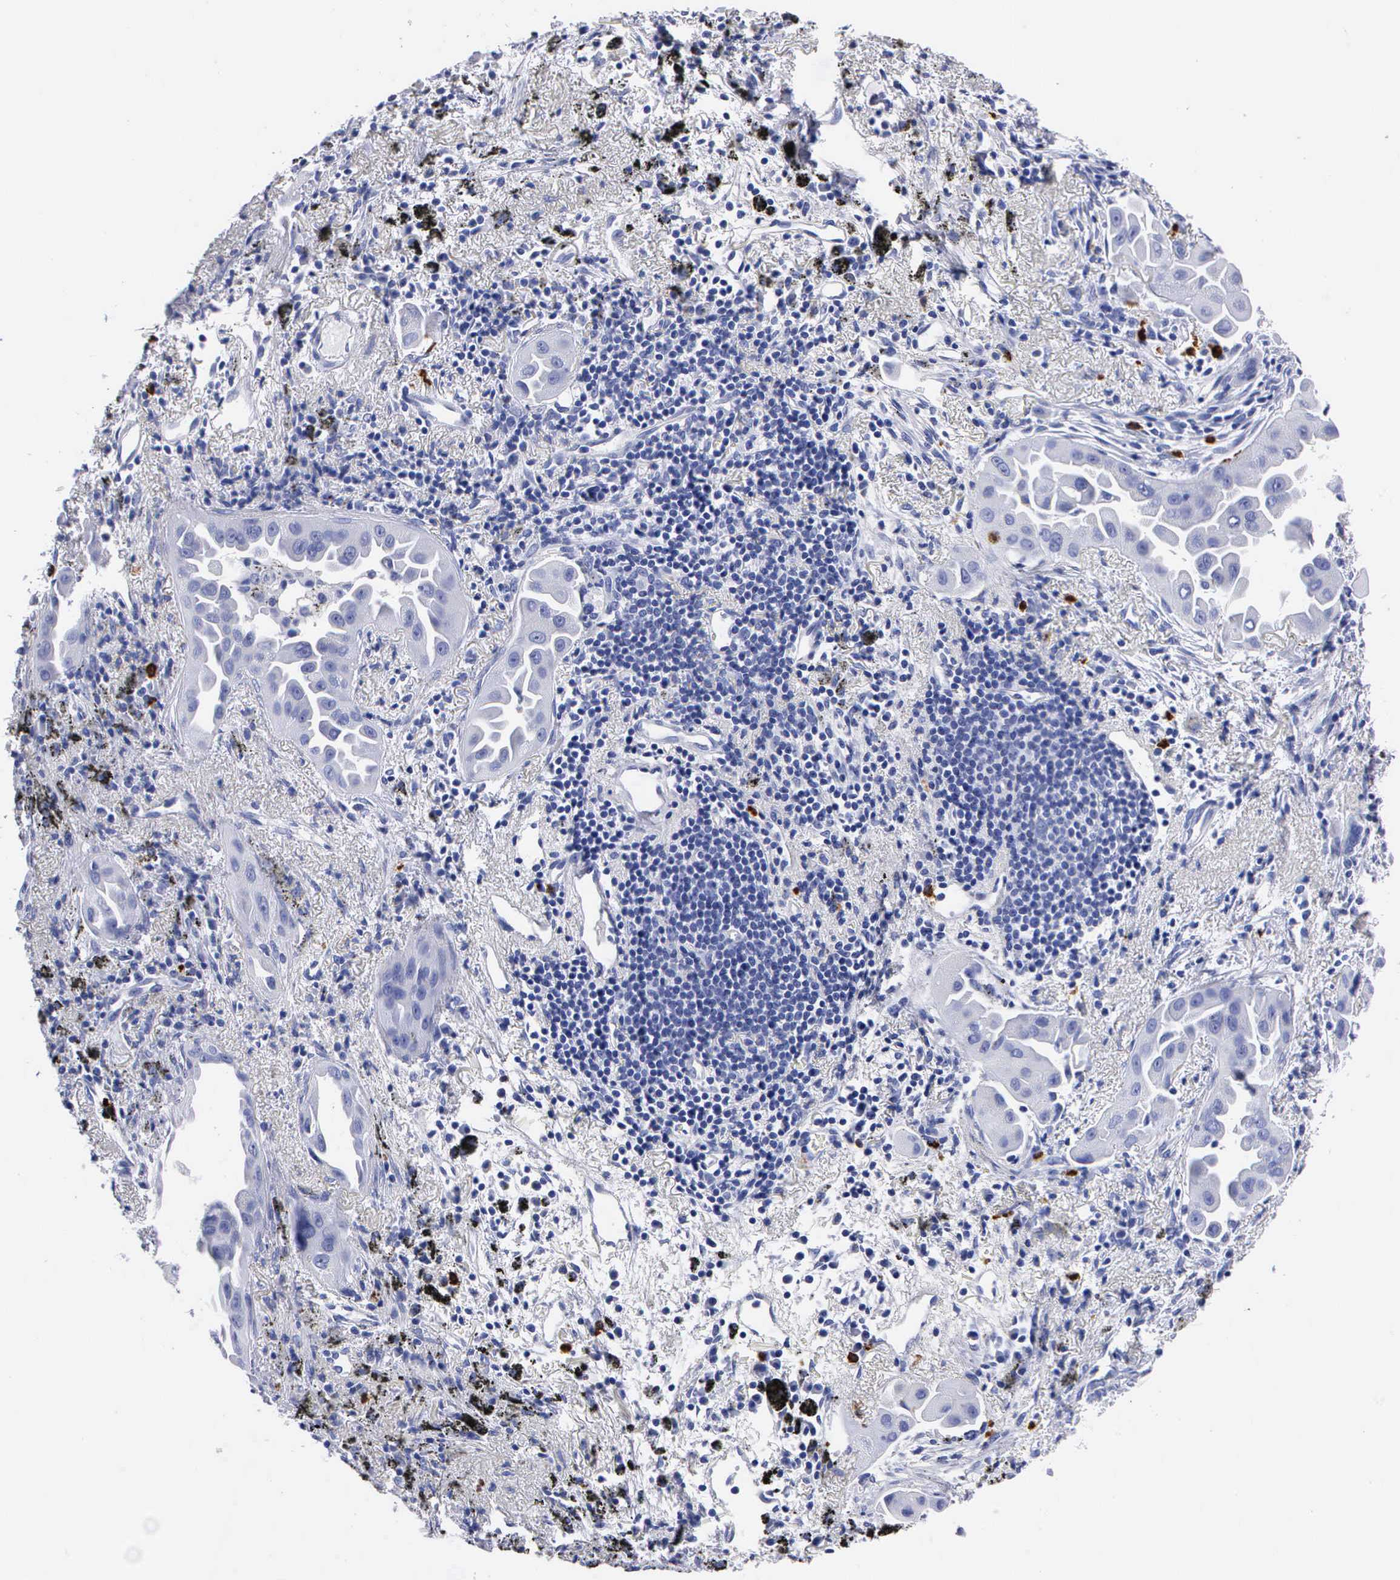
{"staining": {"intensity": "negative", "quantity": "none", "location": "none"}, "tissue": "lung cancer", "cell_type": "Tumor cells", "image_type": "cancer", "snomed": [{"axis": "morphology", "description": "Adenocarcinoma, NOS"}, {"axis": "topography", "description": "Lung"}], "caption": "This is an immunohistochemistry (IHC) image of adenocarcinoma (lung). There is no expression in tumor cells.", "gene": "CTSG", "patient": {"sex": "male", "age": 68}}